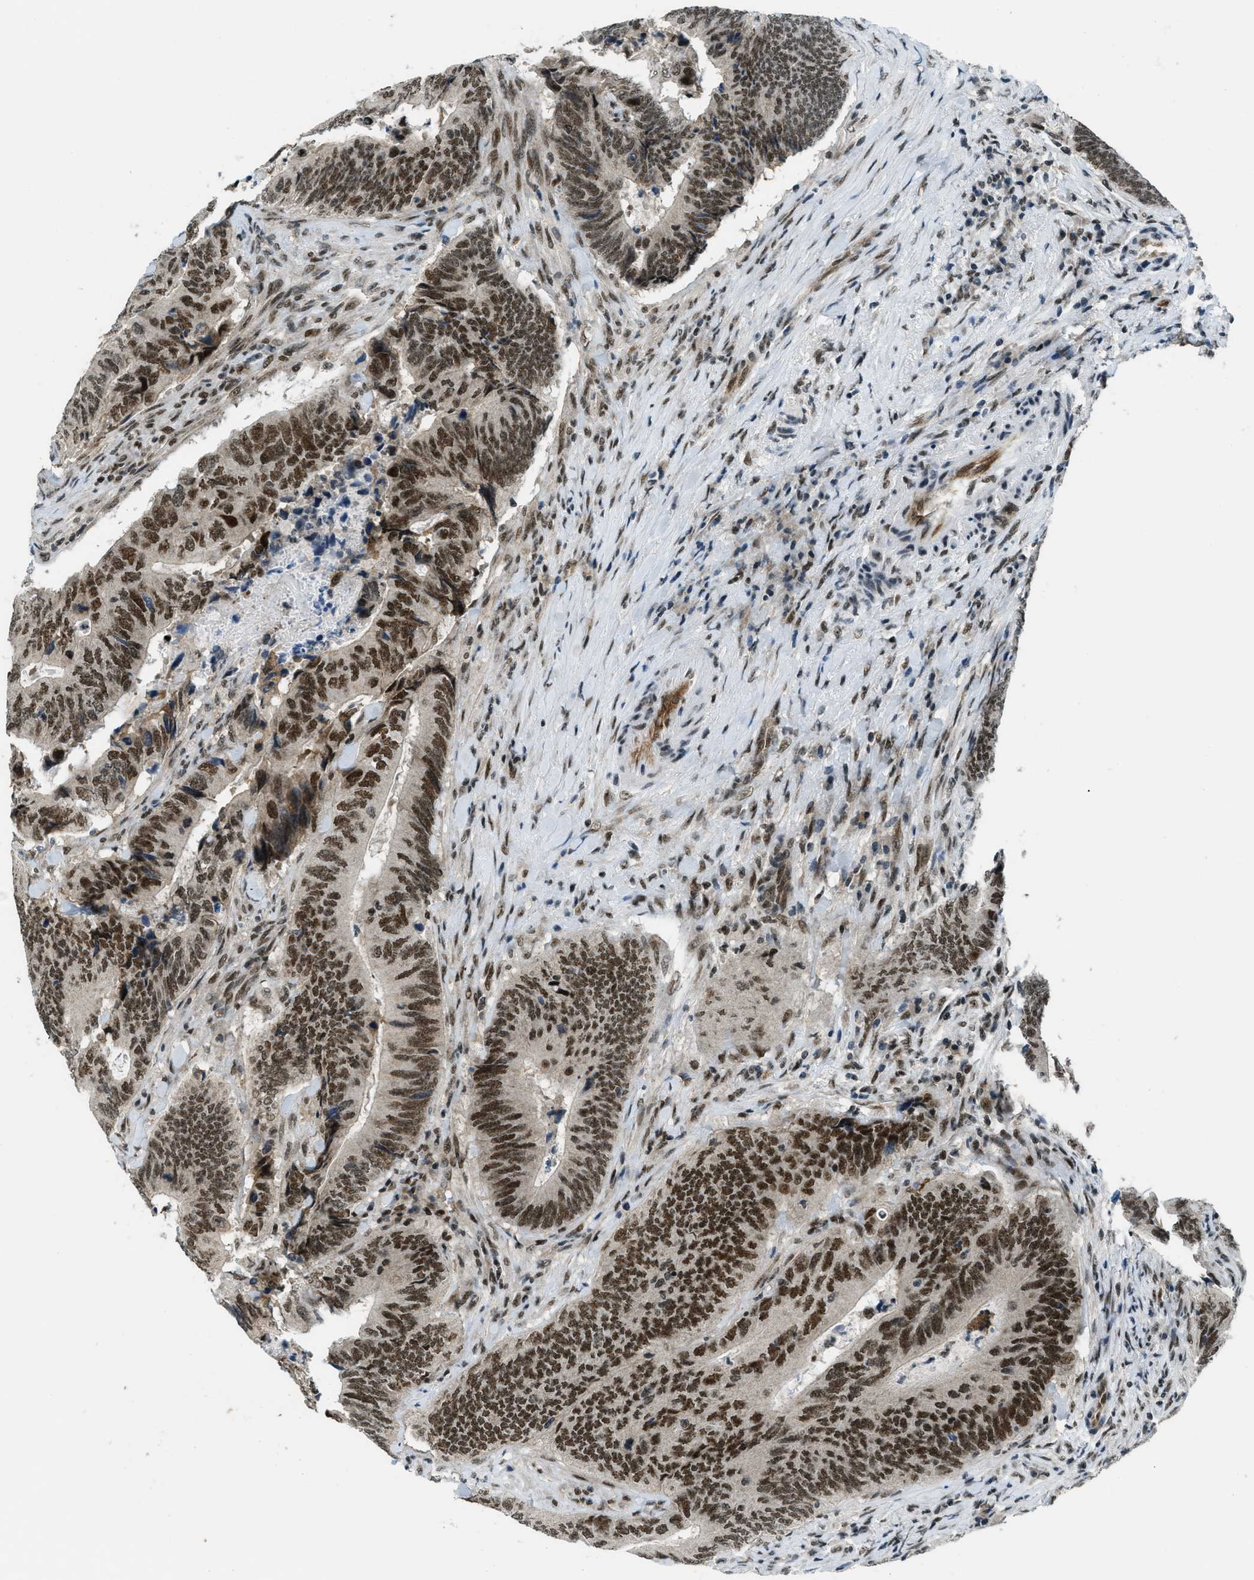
{"staining": {"intensity": "moderate", "quantity": ">75%", "location": "nuclear"}, "tissue": "colorectal cancer", "cell_type": "Tumor cells", "image_type": "cancer", "snomed": [{"axis": "morphology", "description": "Normal tissue, NOS"}, {"axis": "morphology", "description": "Adenocarcinoma, NOS"}, {"axis": "topography", "description": "Colon"}], "caption": "Adenocarcinoma (colorectal) was stained to show a protein in brown. There is medium levels of moderate nuclear positivity in approximately >75% of tumor cells. (Brightfield microscopy of DAB IHC at high magnification).", "gene": "KLF6", "patient": {"sex": "male", "age": 56}}